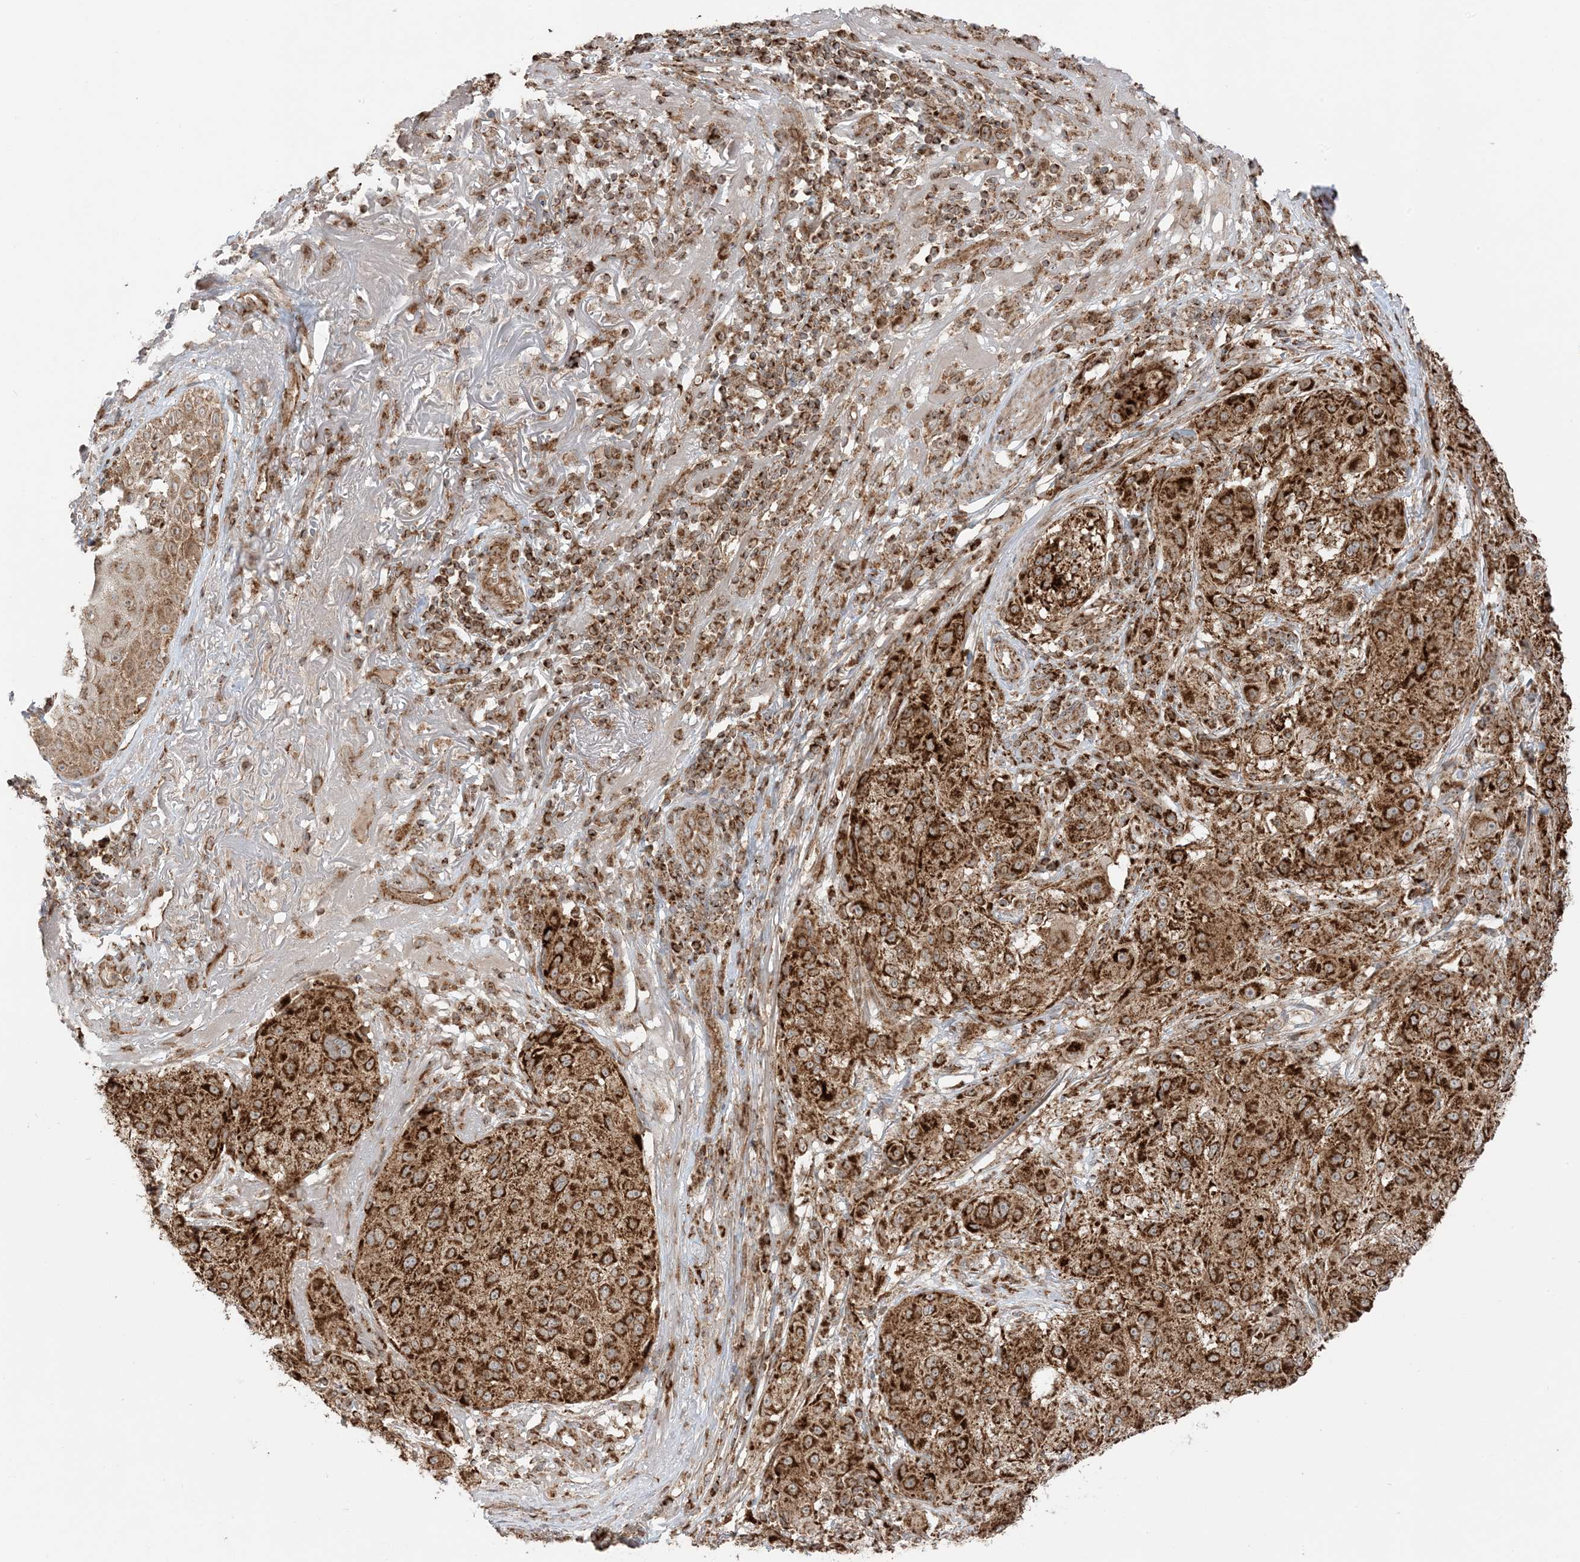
{"staining": {"intensity": "strong", "quantity": ">75%", "location": "cytoplasmic/membranous"}, "tissue": "melanoma", "cell_type": "Tumor cells", "image_type": "cancer", "snomed": [{"axis": "morphology", "description": "Necrosis, NOS"}, {"axis": "morphology", "description": "Malignant melanoma, NOS"}, {"axis": "topography", "description": "Skin"}], "caption": "Protein expression analysis of human melanoma reveals strong cytoplasmic/membranous expression in about >75% of tumor cells.", "gene": "N4BP3", "patient": {"sex": "female", "age": 87}}